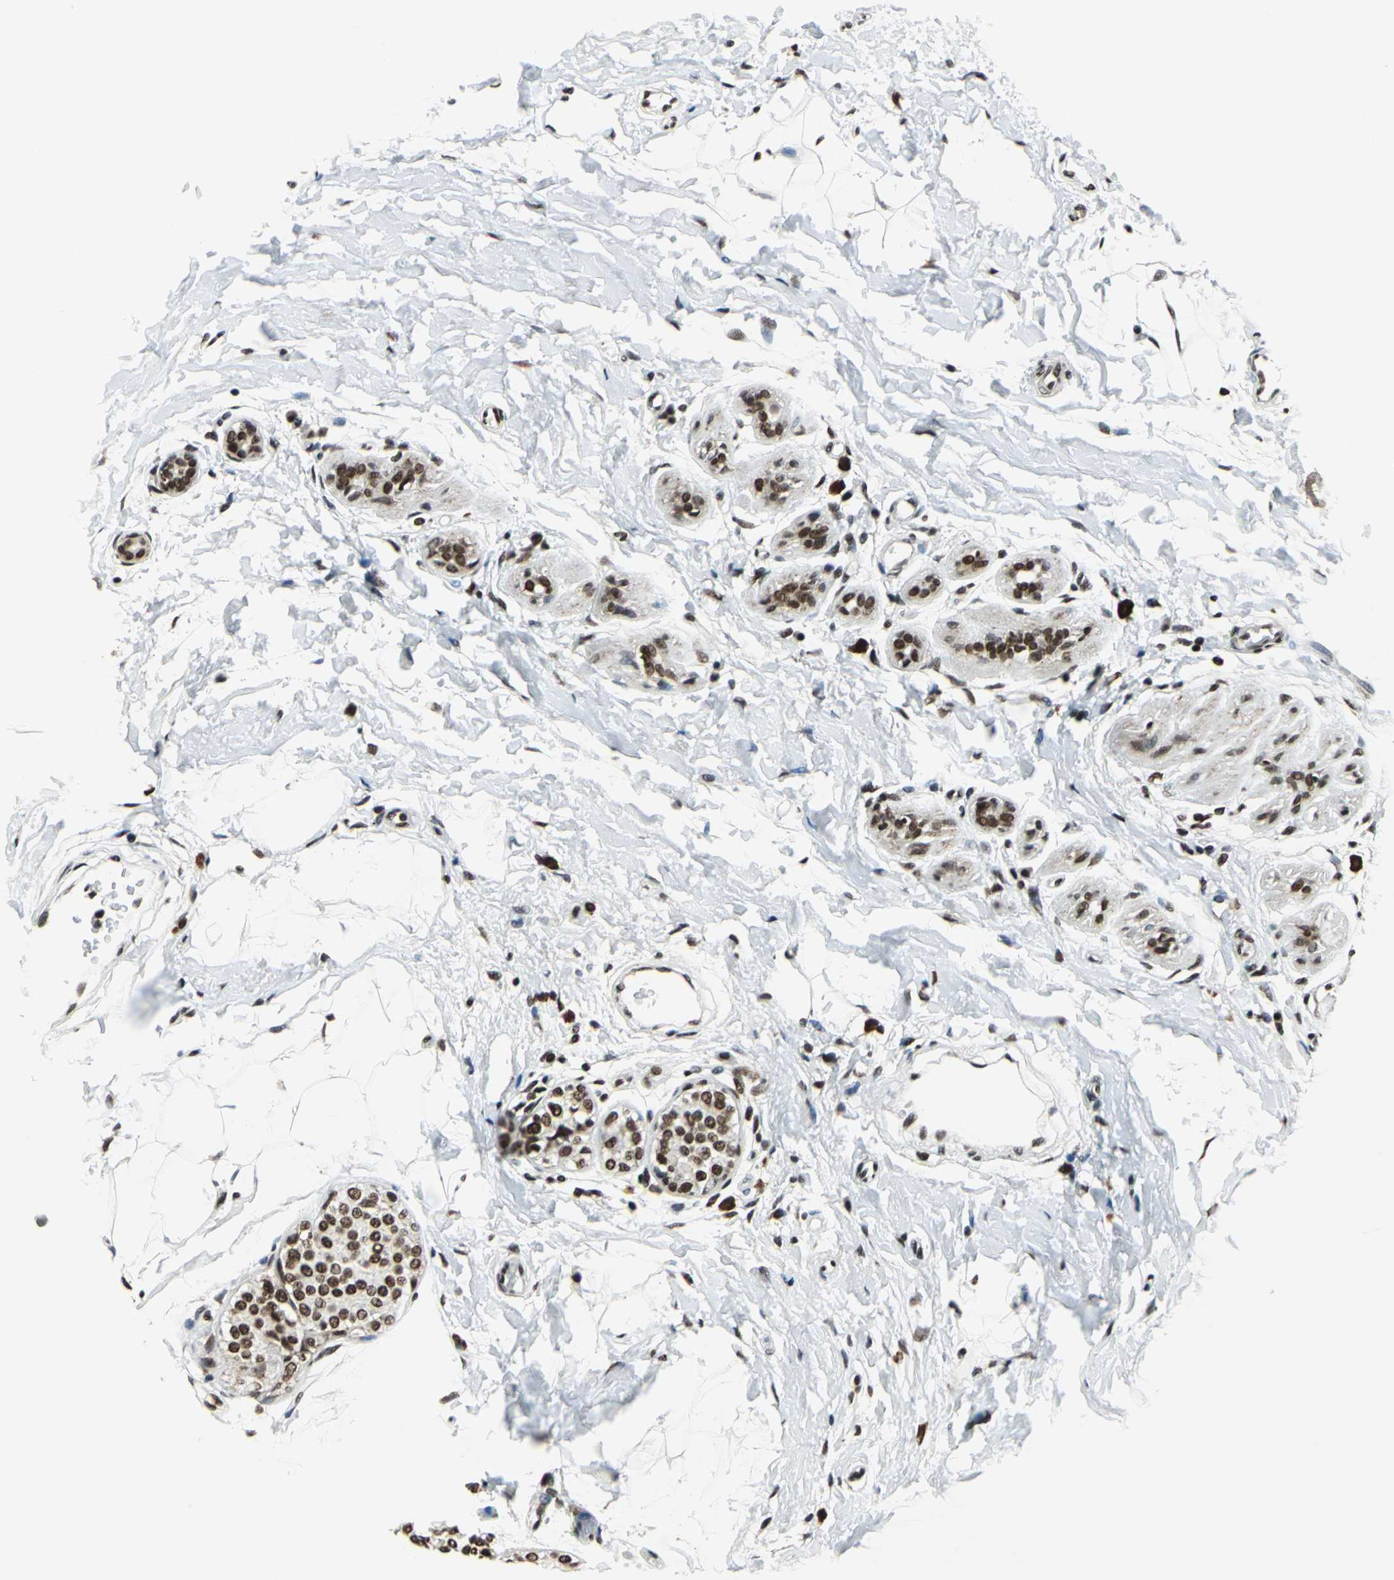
{"staining": {"intensity": "strong", "quantity": ">75%", "location": "nuclear"}, "tissue": "breast cancer", "cell_type": "Tumor cells", "image_type": "cancer", "snomed": [{"axis": "morphology", "description": "Lobular carcinoma, in situ"}, {"axis": "morphology", "description": "Lobular carcinoma"}, {"axis": "topography", "description": "Breast"}], "caption": "The image demonstrates a brown stain indicating the presence of a protein in the nuclear of tumor cells in breast cancer (lobular carcinoma in situ).", "gene": "BCLAF1", "patient": {"sex": "female", "age": 41}}